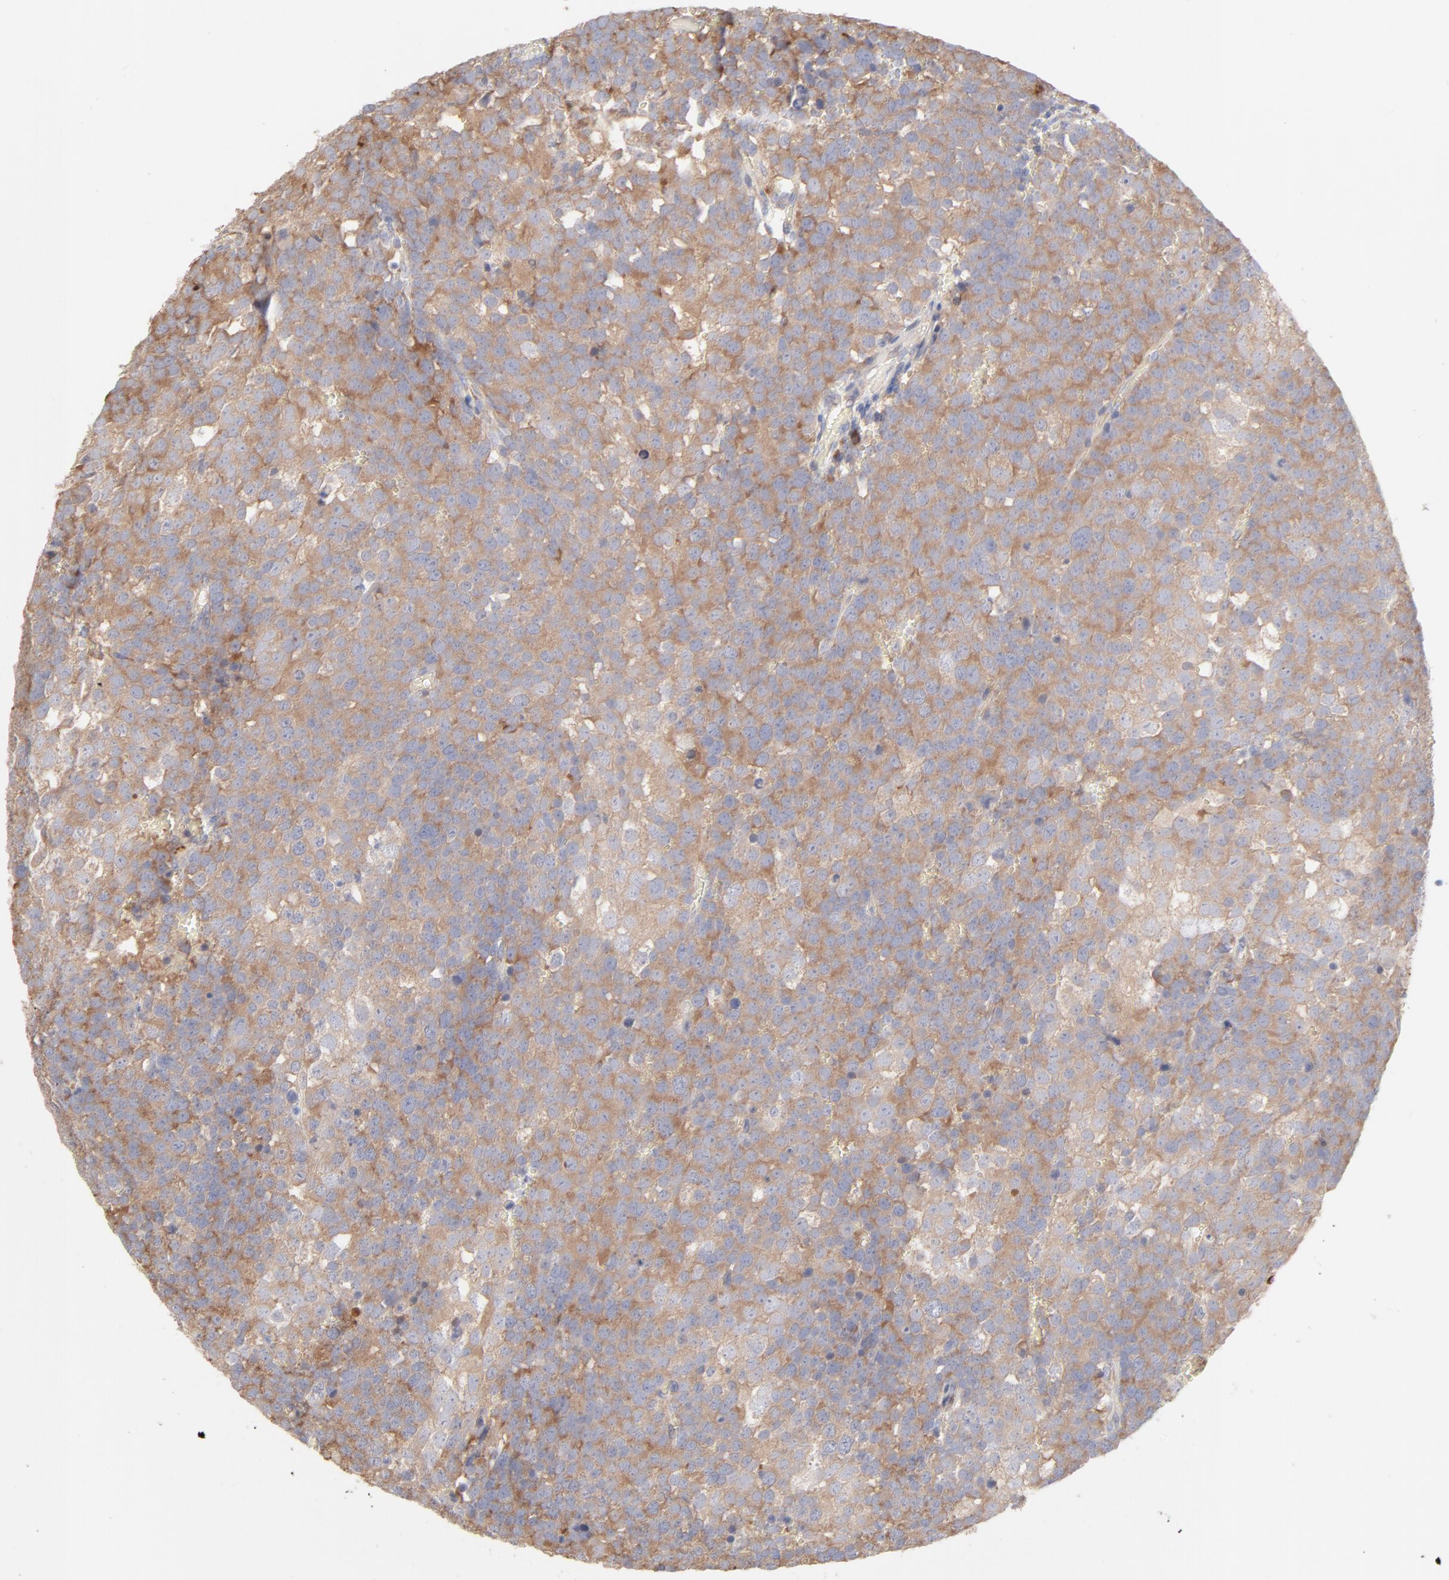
{"staining": {"intensity": "moderate", "quantity": ">75%", "location": "cytoplasmic/membranous"}, "tissue": "testis cancer", "cell_type": "Tumor cells", "image_type": "cancer", "snomed": [{"axis": "morphology", "description": "Seminoma, NOS"}, {"axis": "topography", "description": "Testis"}], "caption": "A brown stain labels moderate cytoplasmic/membranous expression of a protein in testis cancer tumor cells.", "gene": "RPS21", "patient": {"sex": "male", "age": 71}}